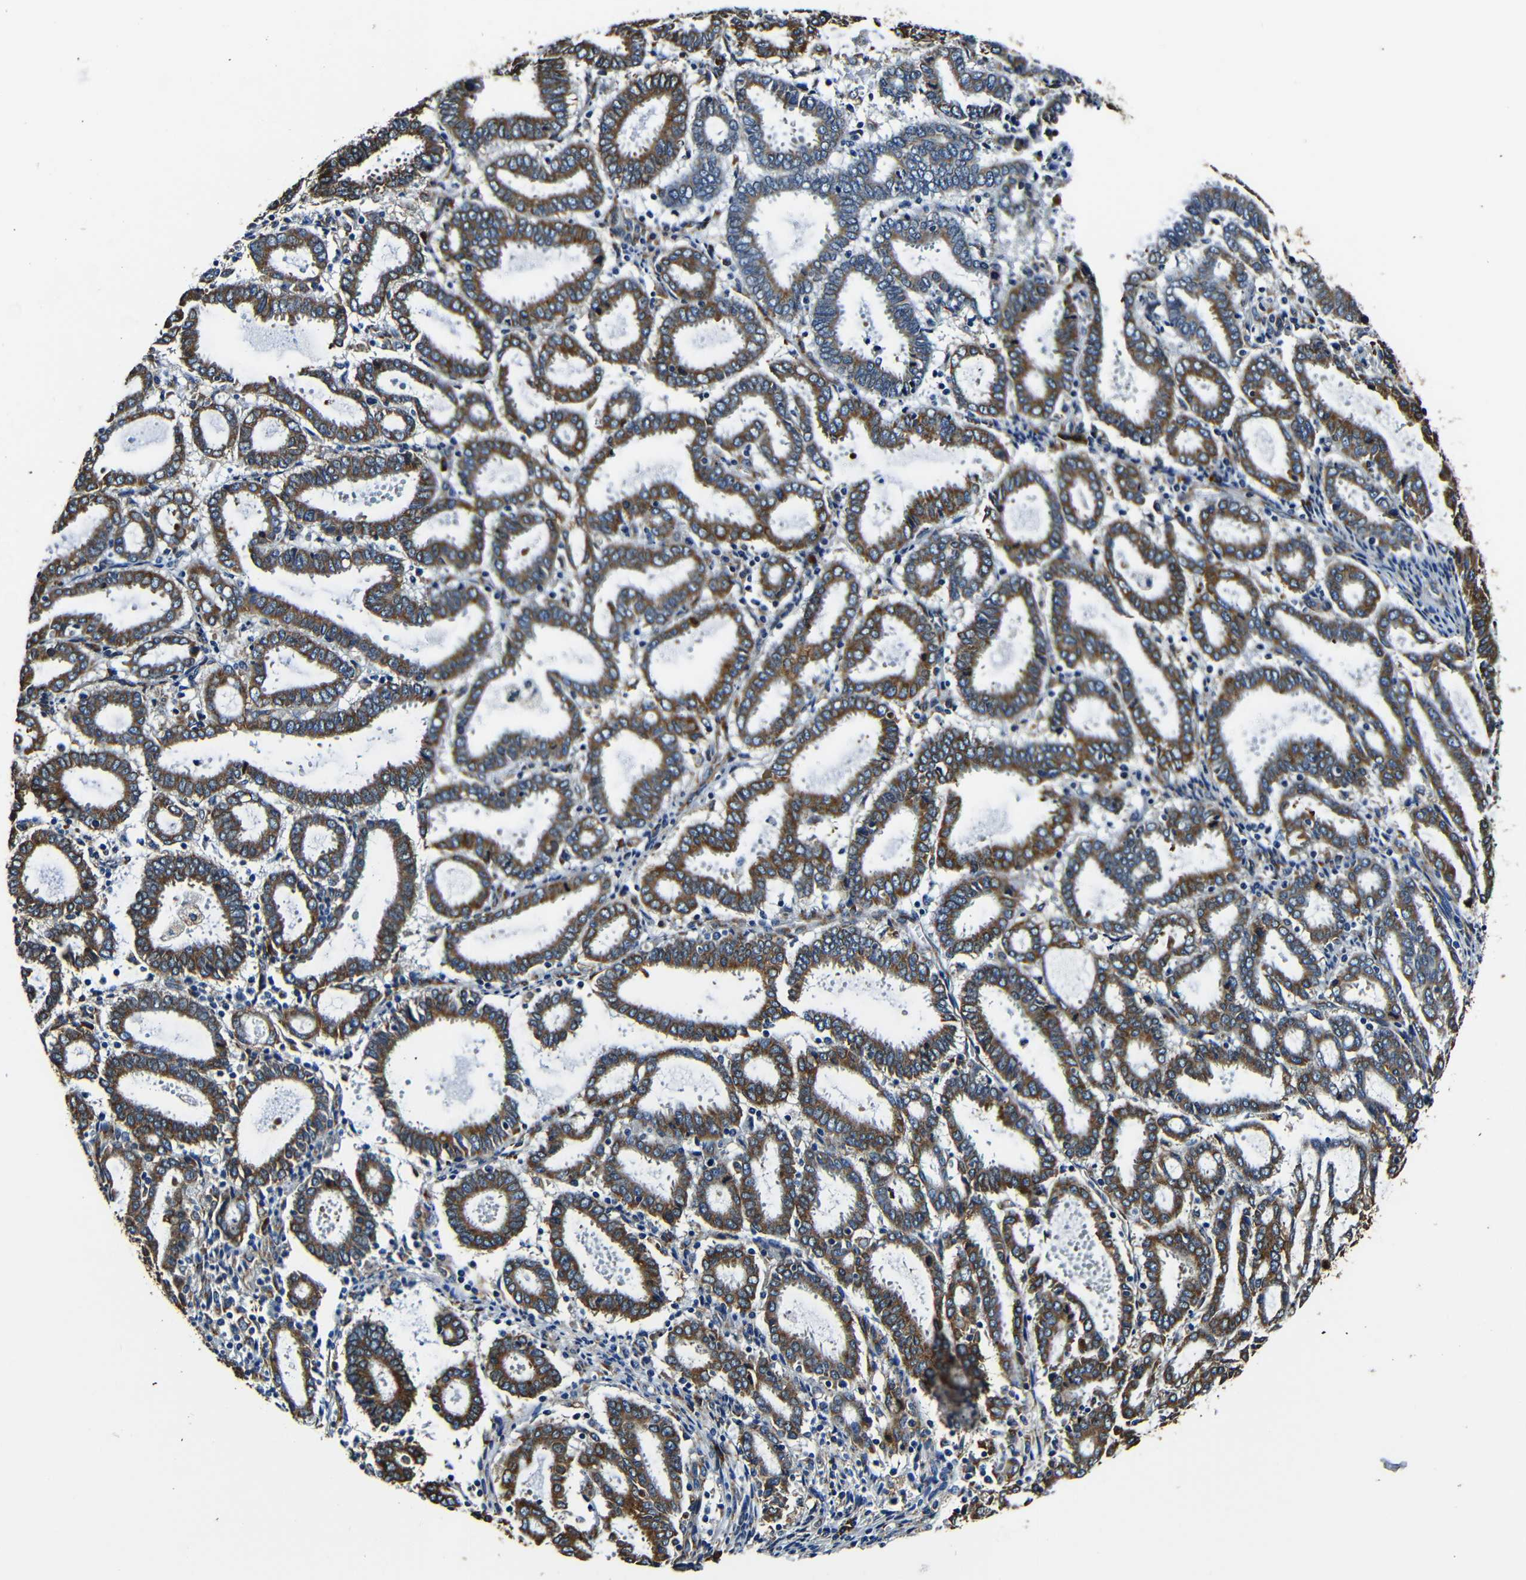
{"staining": {"intensity": "moderate", "quantity": ">75%", "location": "cytoplasmic/membranous"}, "tissue": "endometrial cancer", "cell_type": "Tumor cells", "image_type": "cancer", "snomed": [{"axis": "morphology", "description": "Adenocarcinoma, NOS"}, {"axis": "topography", "description": "Uterus"}], "caption": "Approximately >75% of tumor cells in human endometrial adenocarcinoma exhibit moderate cytoplasmic/membranous protein expression as visualized by brown immunohistochemical staining.", "gene": "RRBP1", "patient": {"sex": "female", "age": 83}}